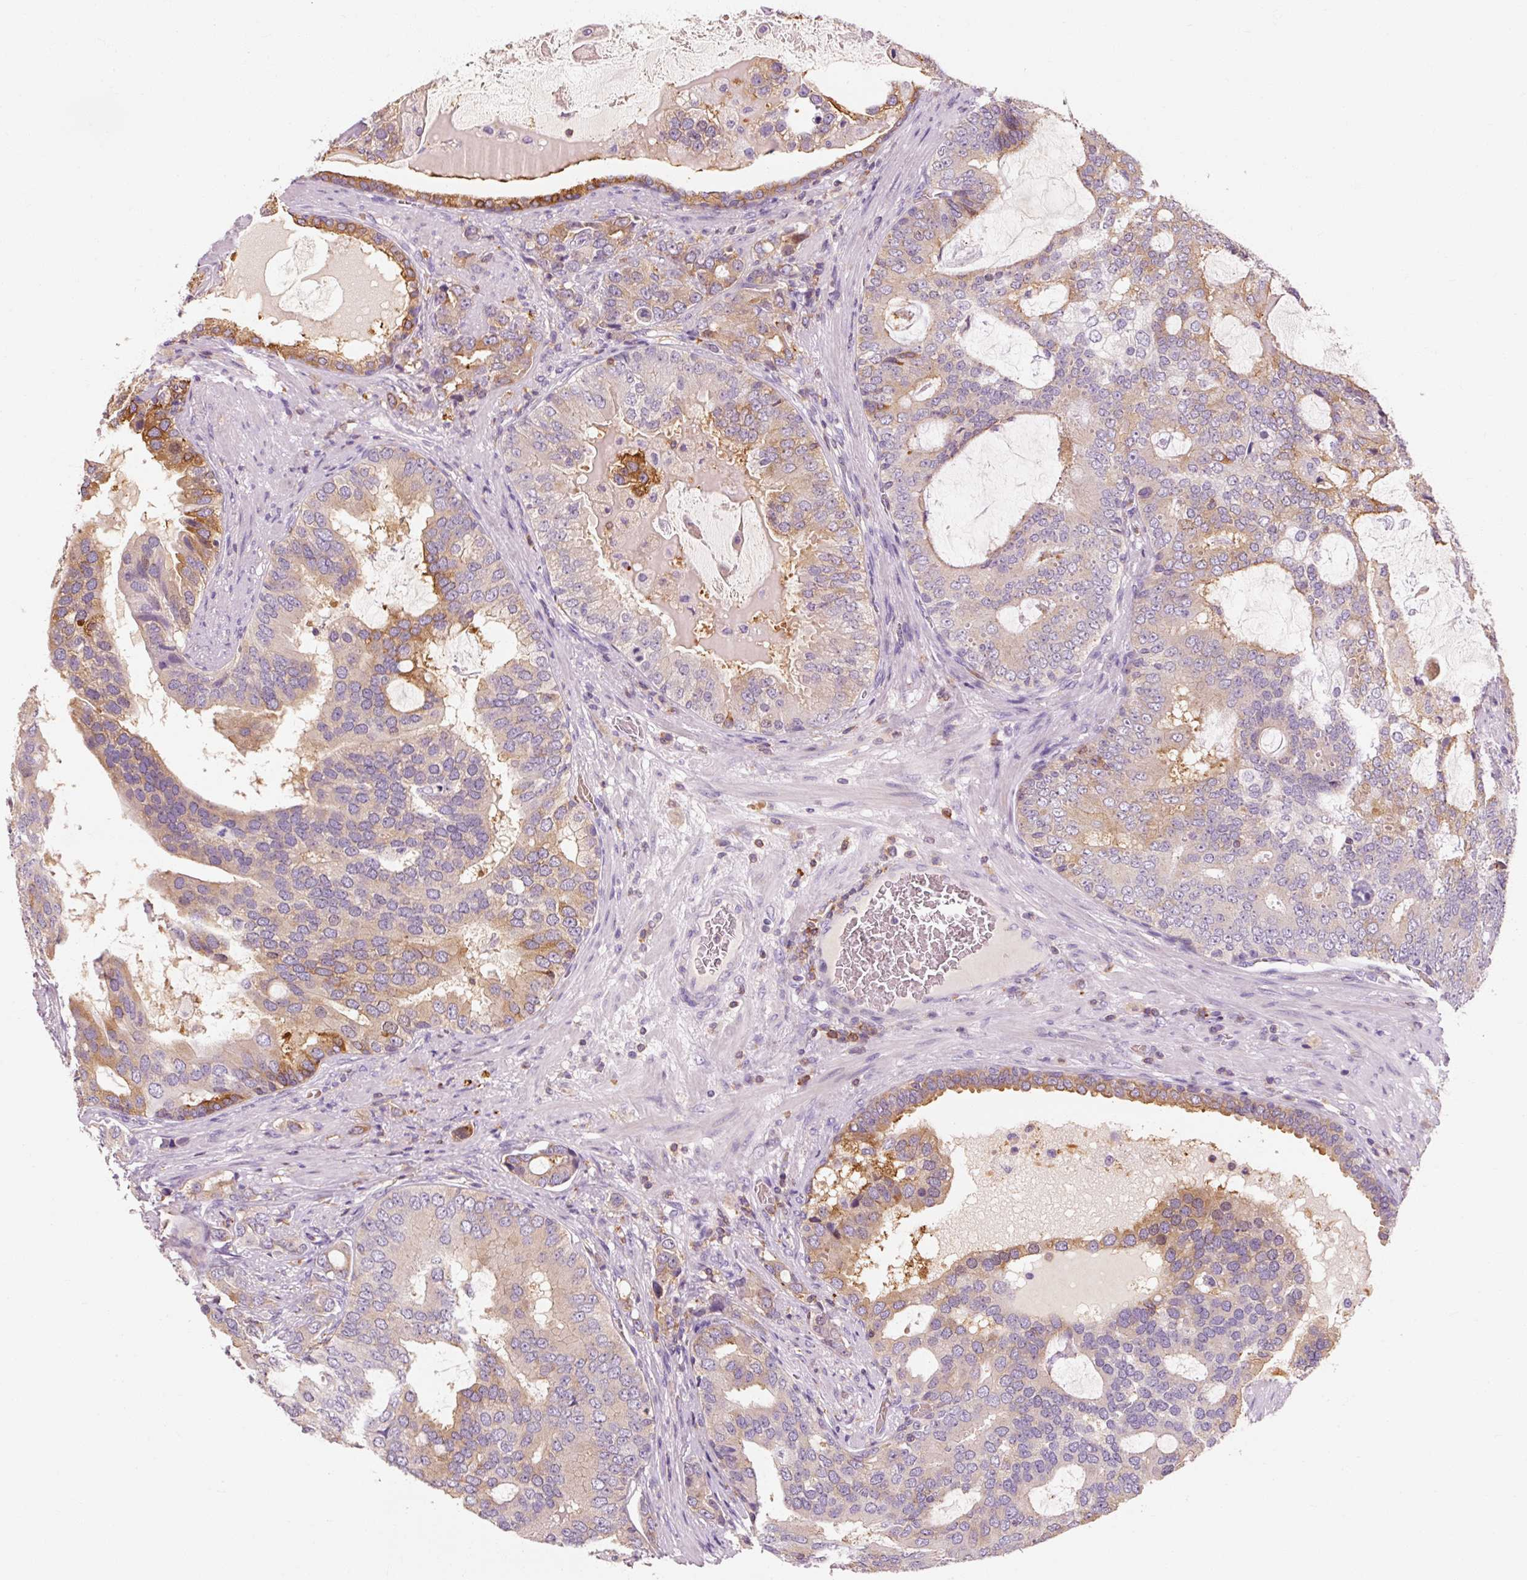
{"staining": {"intensity": "moderate", "quantity": ">75%", "location": "cytoplasmic/membranous"}, "tissue": "prostate cancer", "cell_type": "Tumor cells", "image_type": "cancer", "snomed": [{"axis": "morphology", "description": "Adenocarcinoma, High grade"}, {"axis": "topography", "description": "Prostate"}], "caption": "Prostate cancer was stained to show a protein in brown. There is medium levels of moderate cytoplasmic/membranous staining in approximately >75% of tumor cells.", "gene": "OR8K1", "patient": {"sex": "male", "age": 55}}